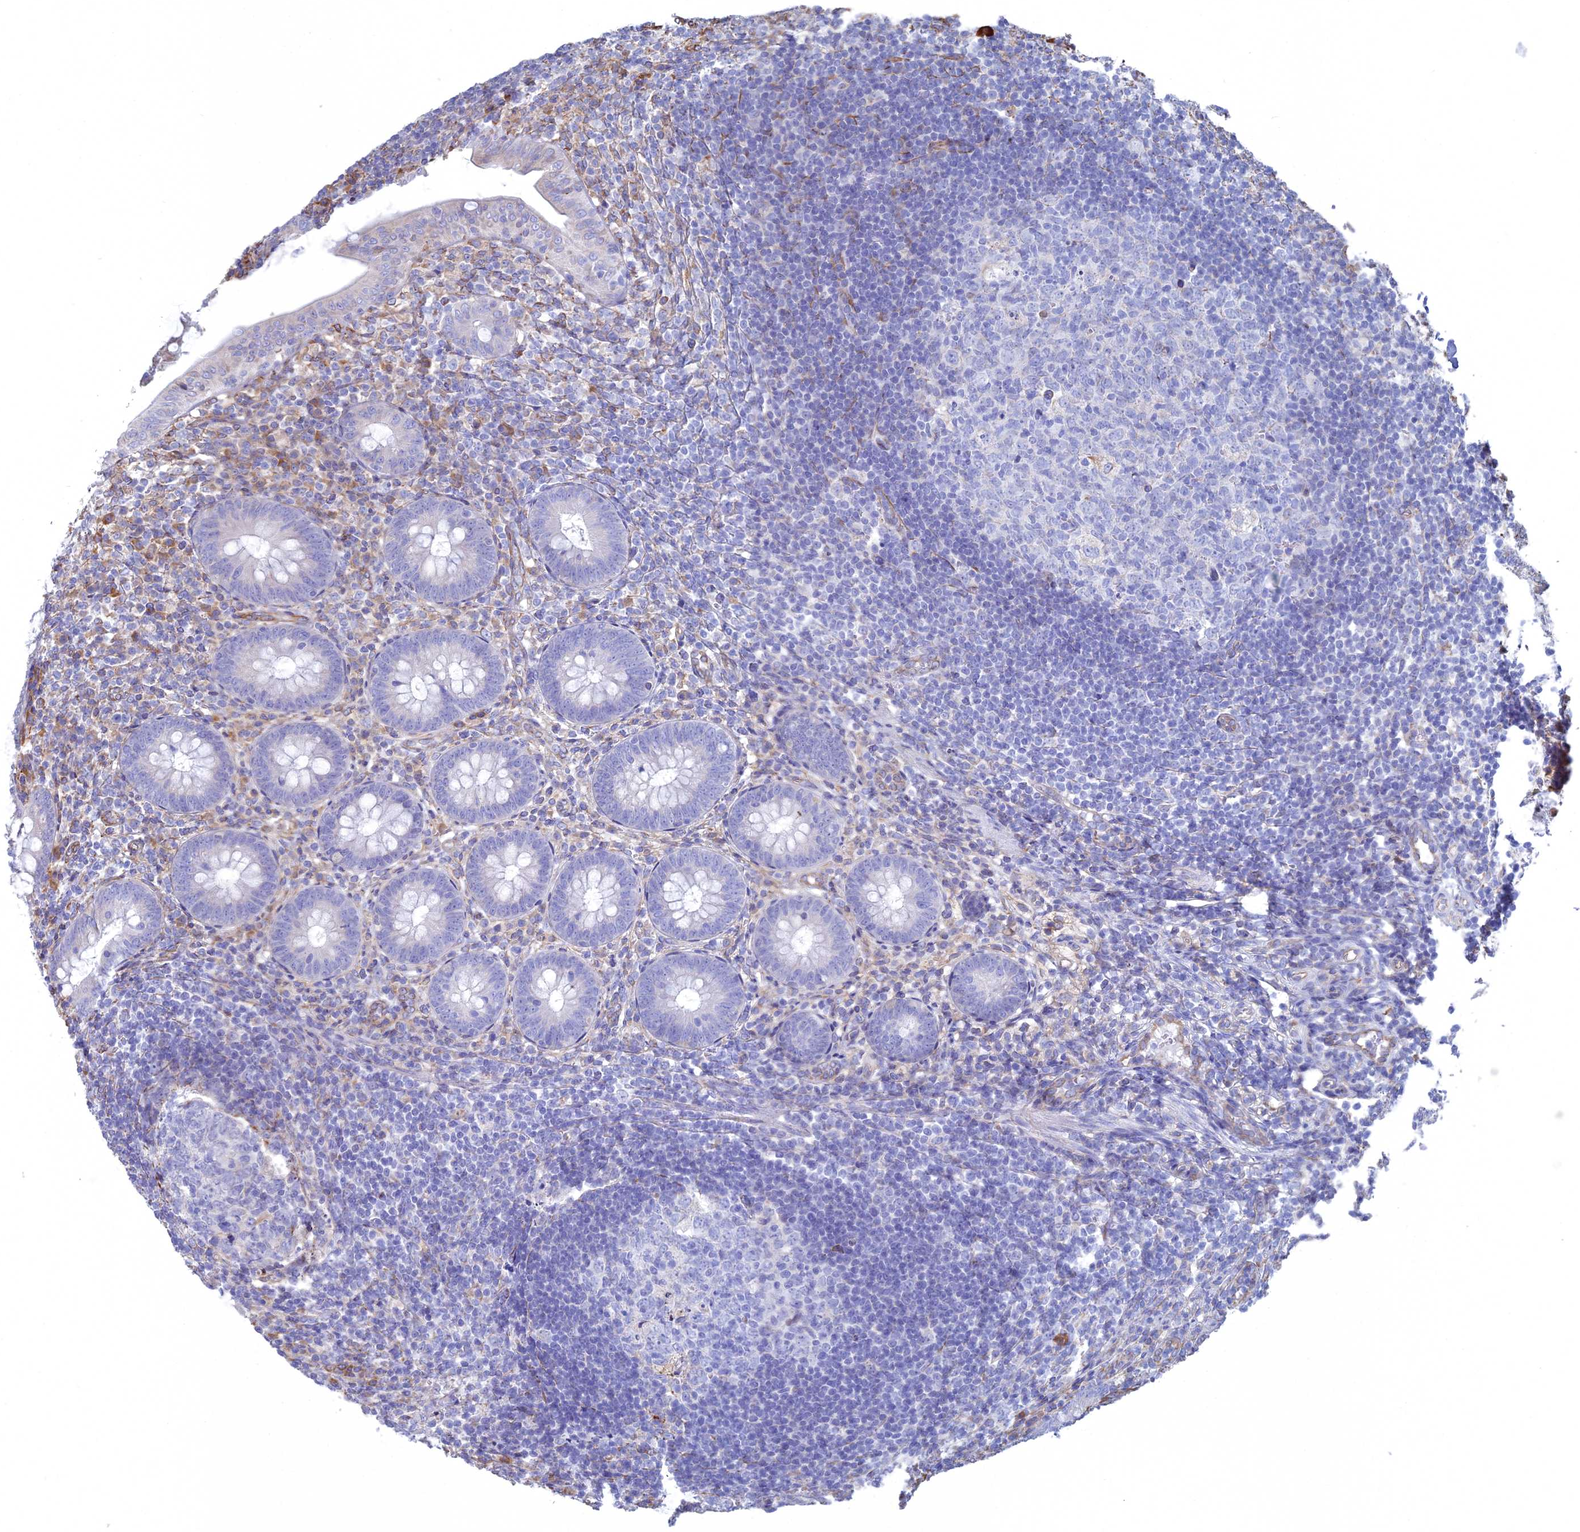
{"staining": {"intensity": "negative", "quantity": "none", "location": "none"}, "tissue": "appendix", "cell_type": "Glandular cells", "image_type": "normal", "snomed": [{"axis": "morphology", "description": "Normal tissue, NOS"}, {"axis": "topography", "description": "Appendix"}], "caption": "High magnification brightfield microscopy of normal appendix stained with DAB (3,3'-diaminobenzidine) (brown) and counterstained with hematoxylin (blue): glandular cells show no significant staining. (DAB immunohistochemistry (IHC) with hematoxylin counter stain).", "gene": "CLVS2", "patient": {"sex": "male", "age": 14}}